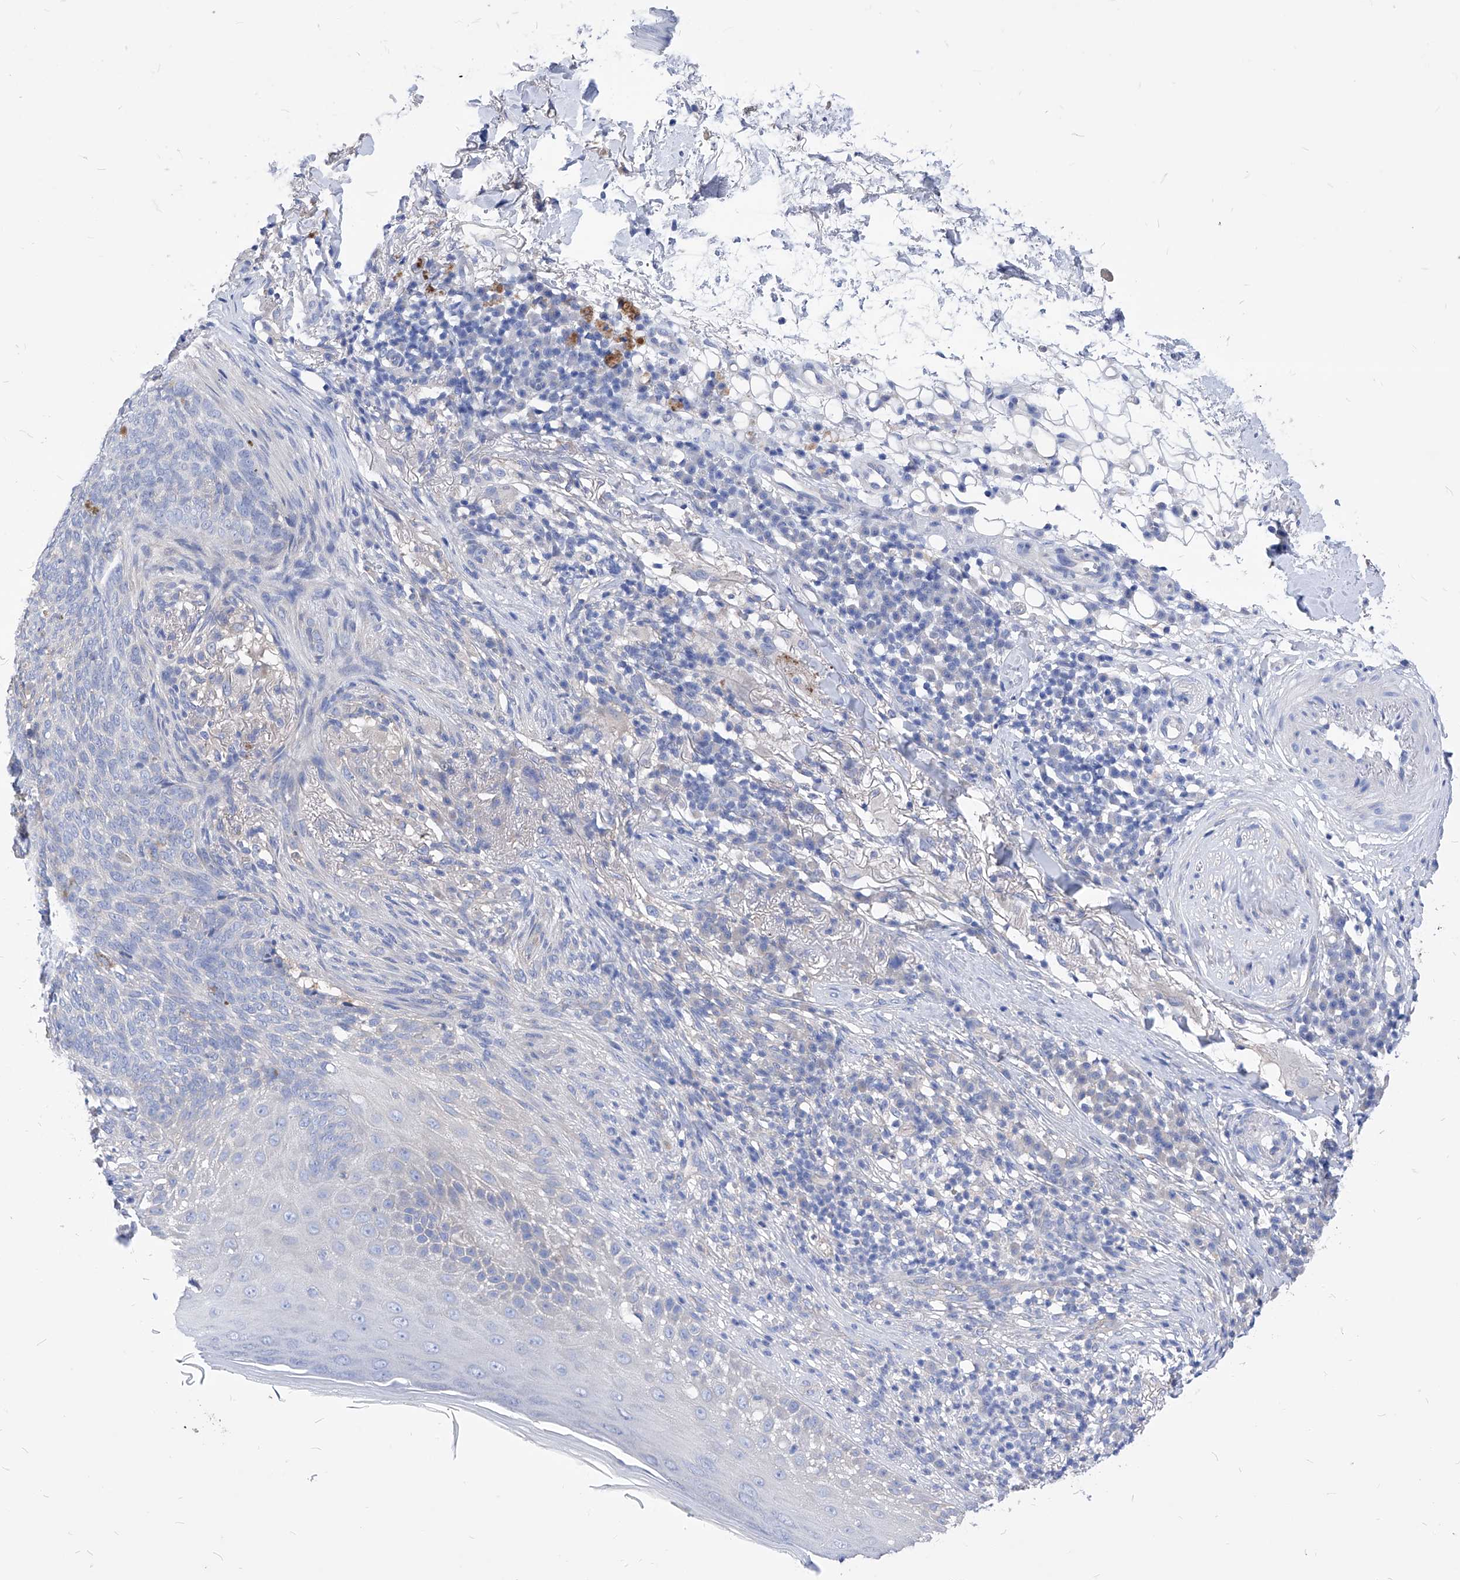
{"staining": {"intensity": "negative", "quantity": "none", "location": "none"}, "tissue": "skin cancer", "cell_type": "Tumor cells", "image_type": "cancer", "snomed": [{"axis": "morphology", "description": "Basal cell carcinoma"}, {"axis": "topography", "description": "Skin"}], "caption": "High magnification brightfield microscopy of skin basal cell carcinoma stained with DAB (3,3'-diaminobenzidine) (brown) and counterstained with hematoxylin (blue): tumor cells show no significant positivity.", "gene": "XPNPEP1", "patient": {"sex": "male", "age": 85}}